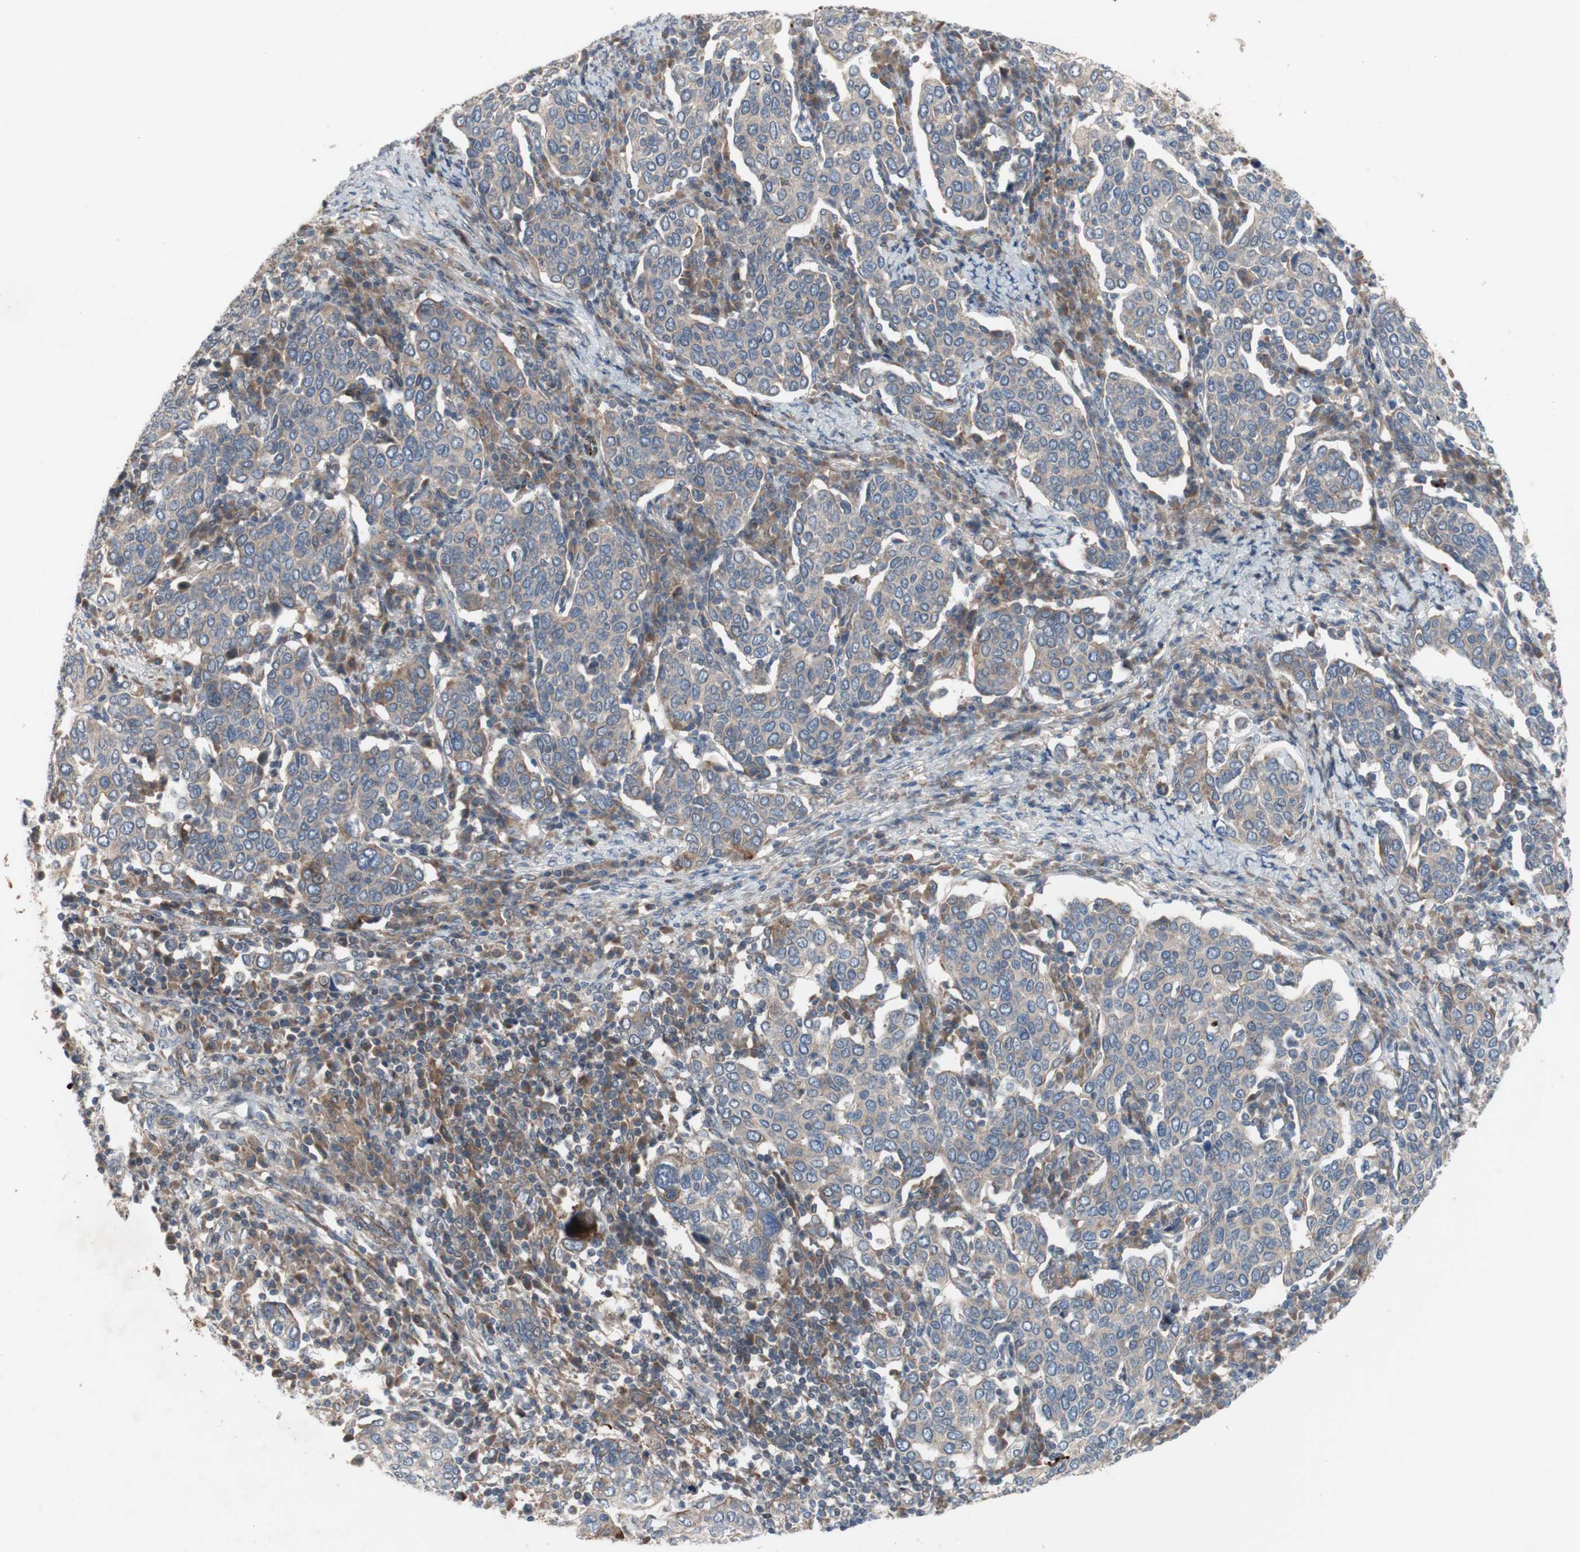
{"staining": {"intensity": "weak", "quantity": "25%-75%", "location": "cytoplasmic/membranous"}, "tissue": "cervical cancer", "cell_type": "Tumor cells", "image_type": "cancer", "snomed": [{"axis": "morphology", "description": "Squamous cell carcinoma, NOS"}, {"axis": "topography", "description": "Cervix"}], "caption": "Brown immunohistochemical staining in human cervical cancer (squamous cell carcinoma) exhibits weak cytoplasmic/membranous staining in approximately 25%-75% of tumor cells.", "gene": "OAZ1", "patient": {"sex": "female", "age": 40}}